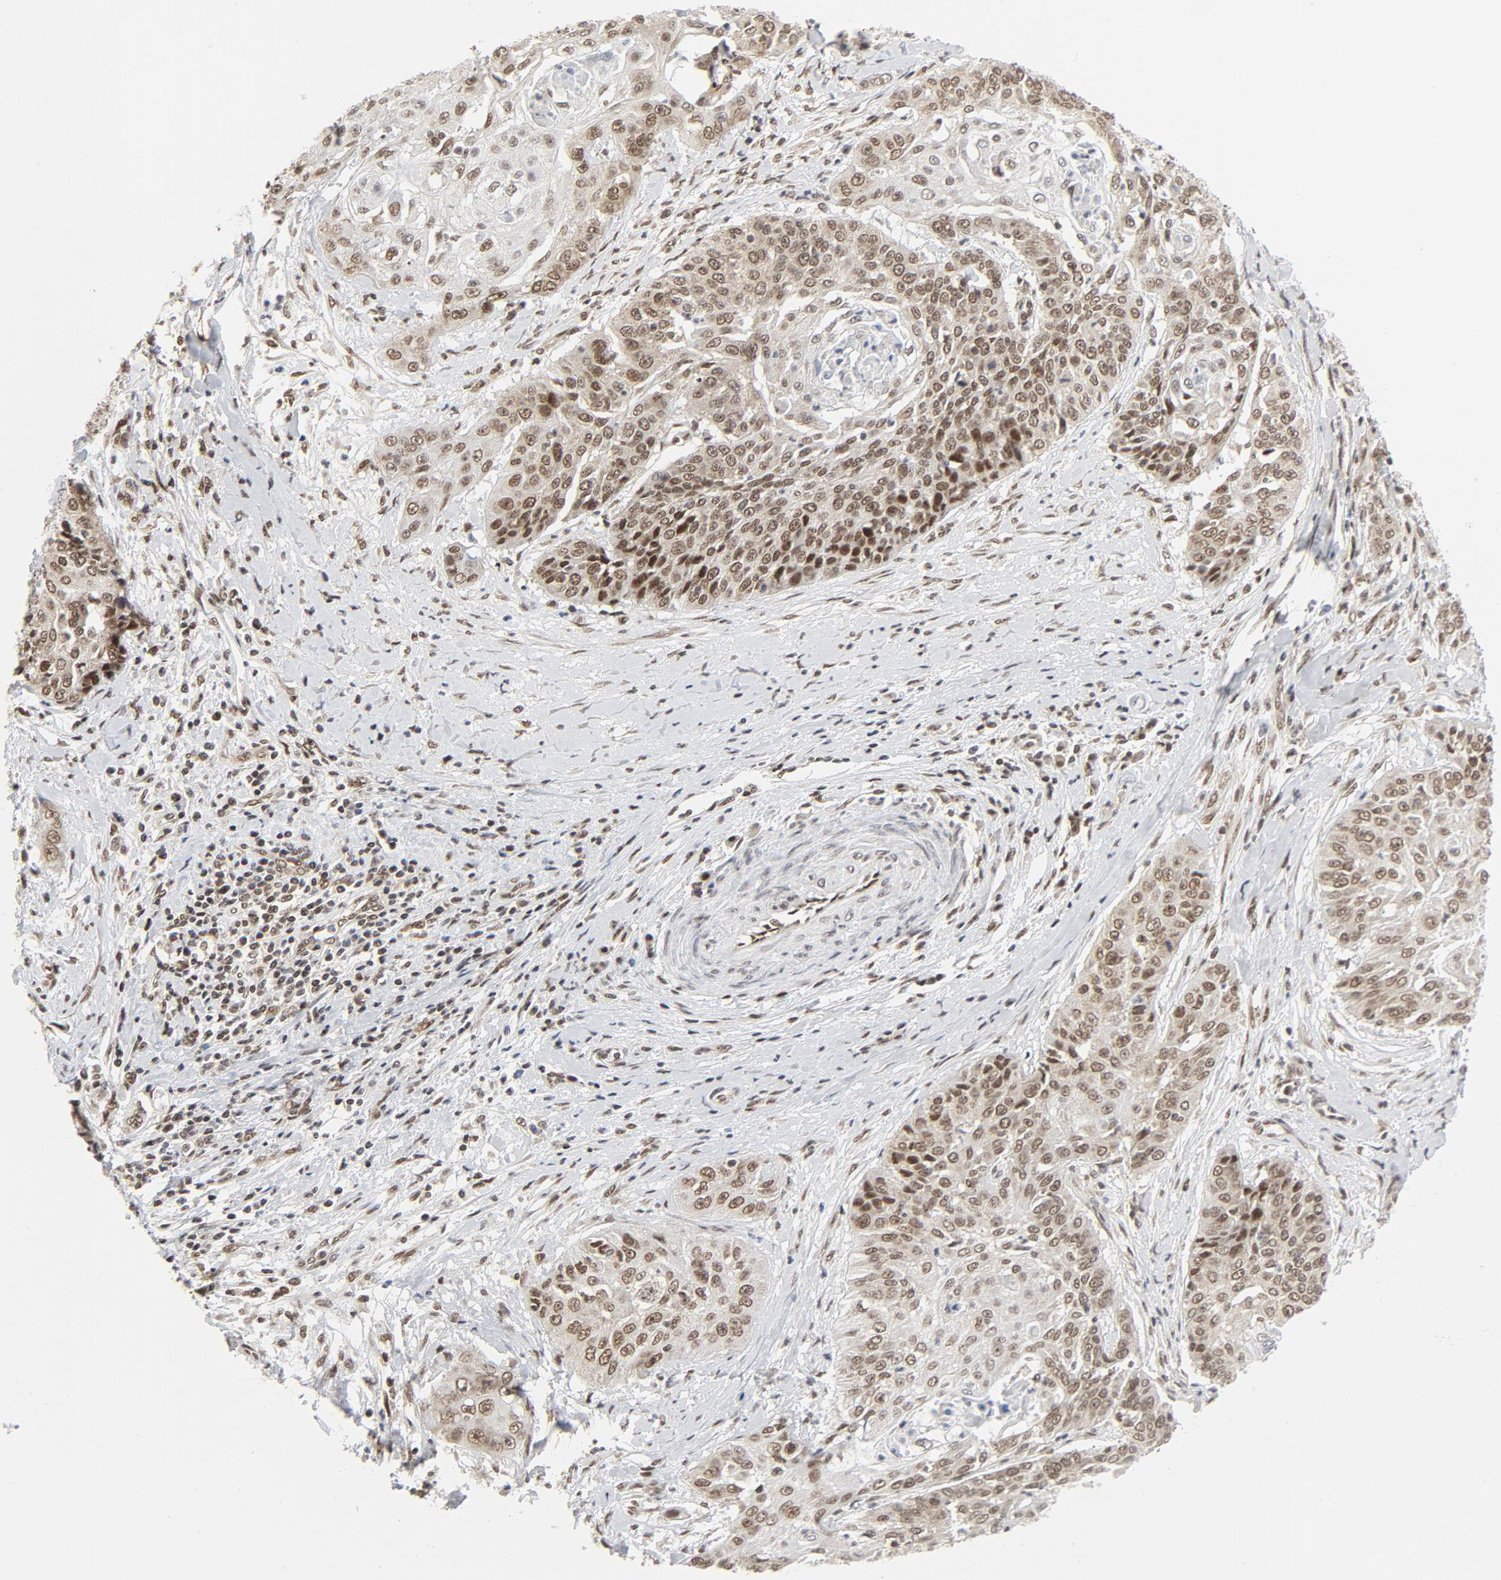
{"staining": {"intensity": "moderate", "quantity": ">75%", "location": "nuclear"}, "tissue": "cervical cancer", "cell_type": "Tumor cells", "image_type": "cancer", "snomed": [{"axis": "morphology", "description": "Squamous cell carcinoma, NOS"}, {"axis": "topography", "description": "Cervix"}], "caption": "Human cervical squamous cell carcinoma stained with a brown dye demonstrates moderate nuclear positive positivity in approximately >75% of tumor cells.", "gene": "ERCC1", "patient": {"sex": "female", "age": 64}}